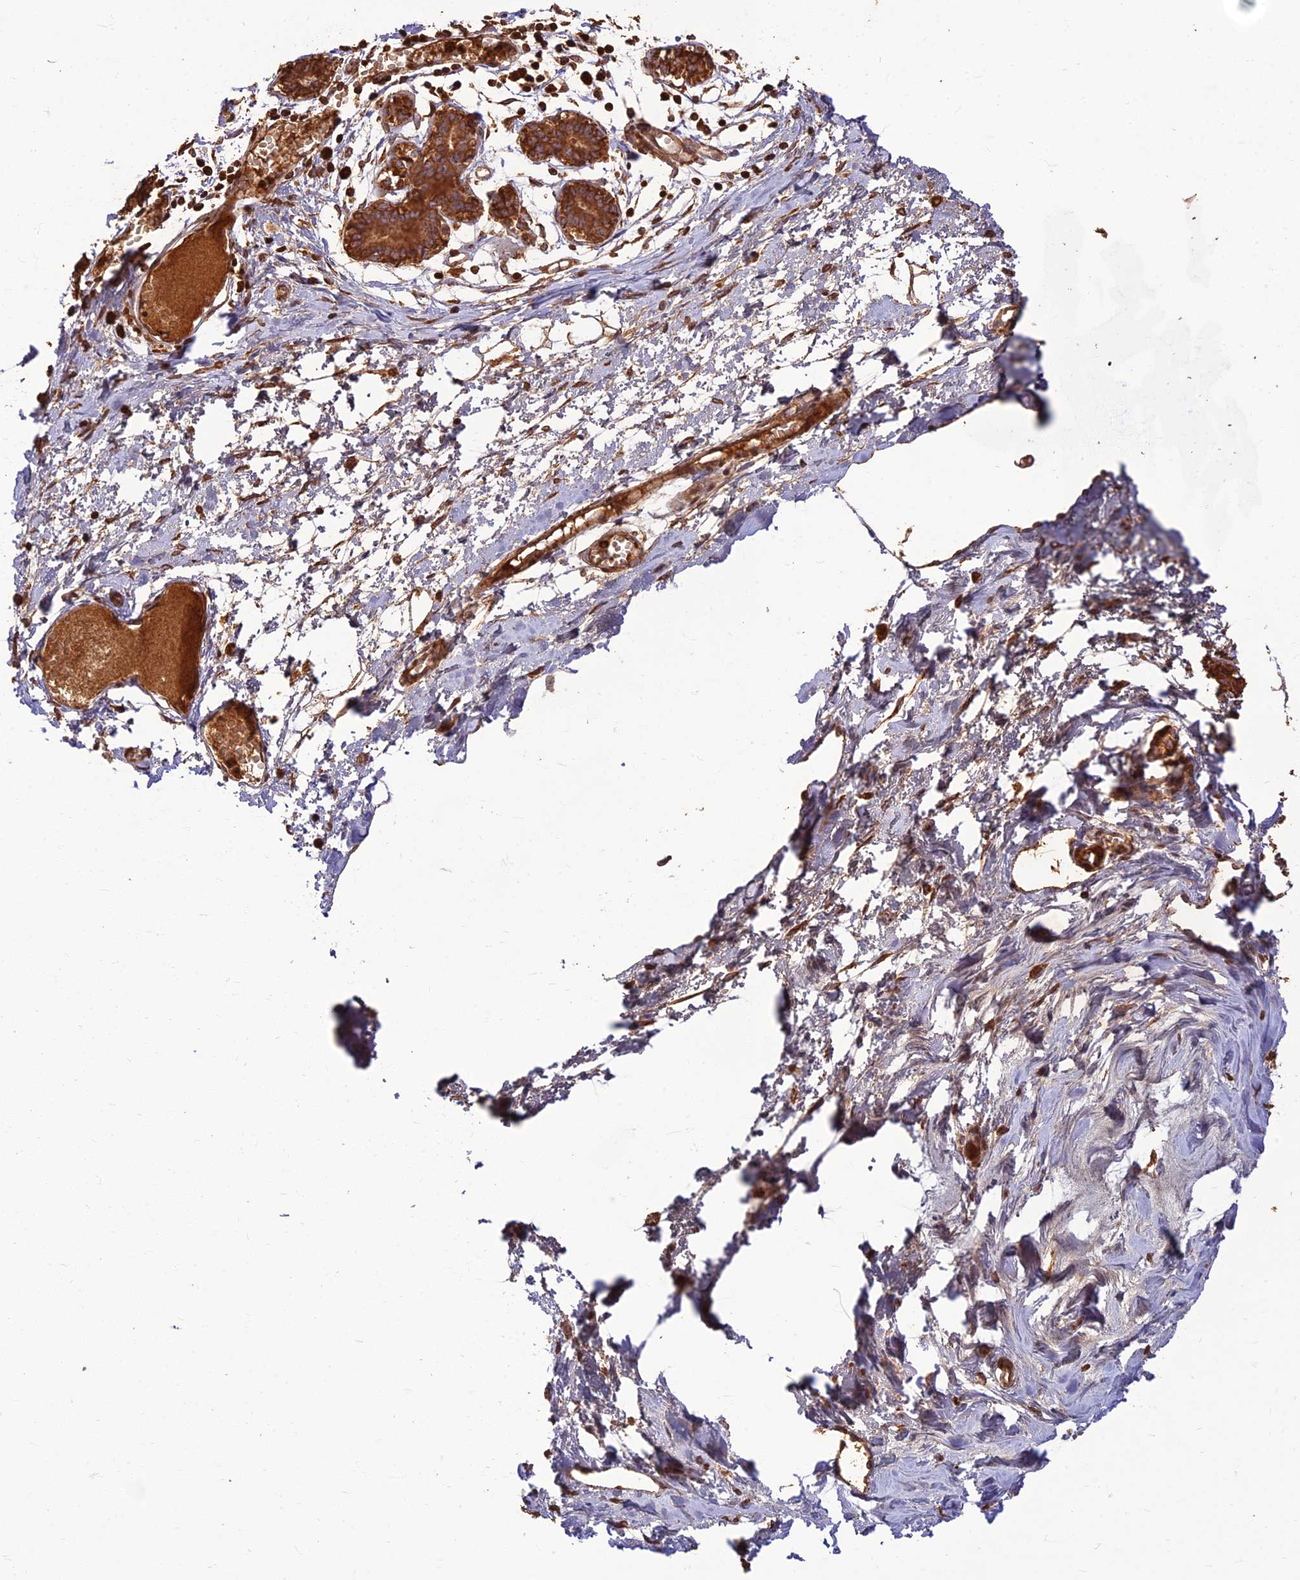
{"staining": {"intensity": "moderate", "quantity": ">75%", "location": "cytoplasmic/membranous"}, "tissue": "breast", "cell_type": "Adipocytes", "image_type": "normal", "snomed": [{"axis": "morphology", "description": "Normal tissue, NOS"}, {"axis": "topography", "description": "Breast"}], "caption": "IHC staining of benign breast, which displays medium levels of moderate cytoplasmic/membranous expression in about >75% of adipocytes indicating moderate cytoplasmic/membranous protein staining. The staining was performed using DAB (brown) for protein detection and nuclei were counterstained in hematoxylin (blue).", "gene": "CORO1C", "patient": {"sex": "female", "age": 27}}